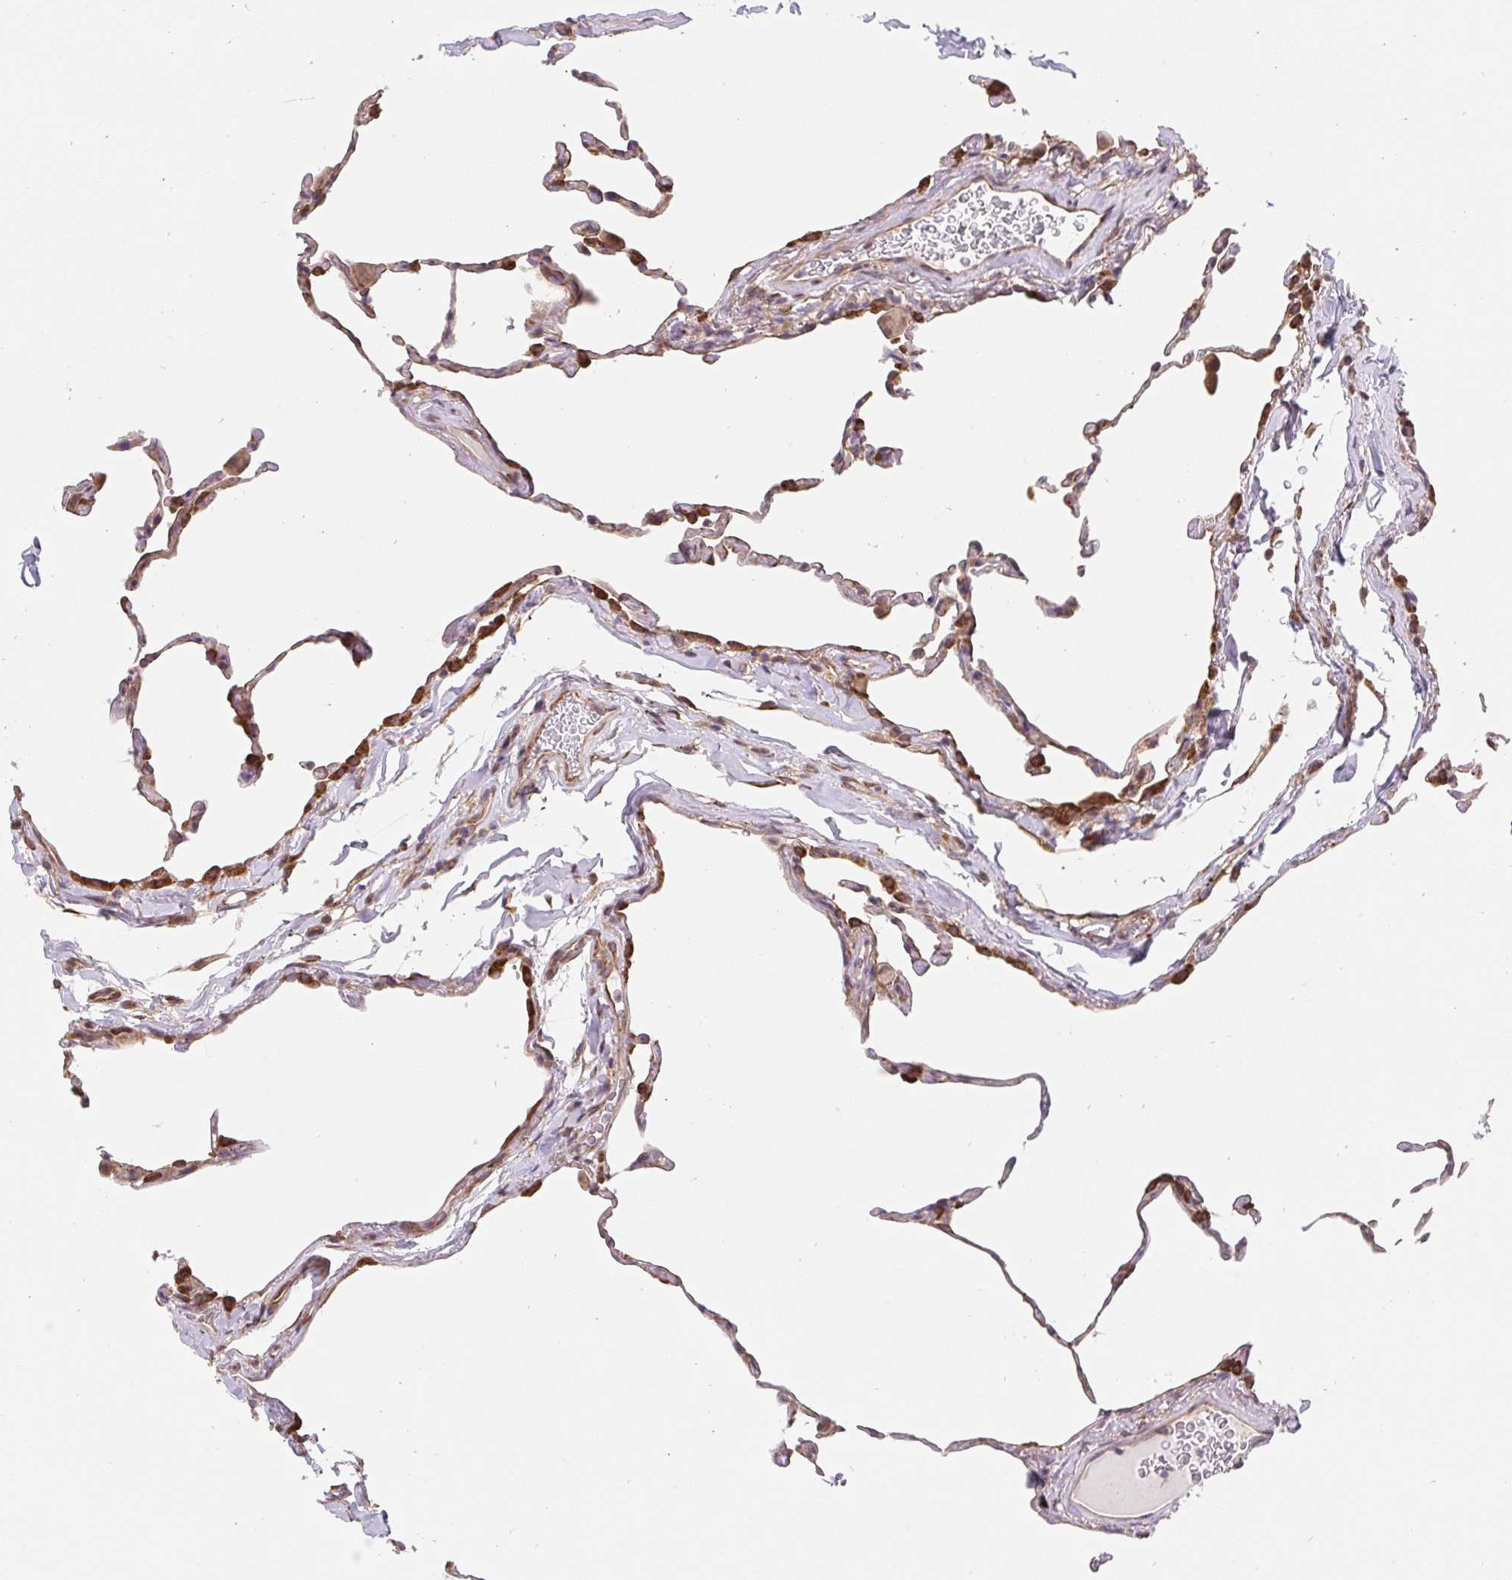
{"staining": {"intensity": "strong", "quantity": "<25%", "location": "cytoplasmic/membranous"}, "tissue": "lung", "cell_type": "Alveolar cells", "image_type": "normal", "snomed": [{"axis": "morphology", "description": "Normal tissue, NOS"}, {"axis": "topography", "description": "Lung"}], "caption": "Strong cytoplasmic/membranous staining is appreciated in approximately <25% of alveolar cells in unremarkable lung. The protein of interest is shown in brown color, while the nuclei are stained blue.", "gene": "LYPD5", "patient": {"sex": "female", "age": 57}}